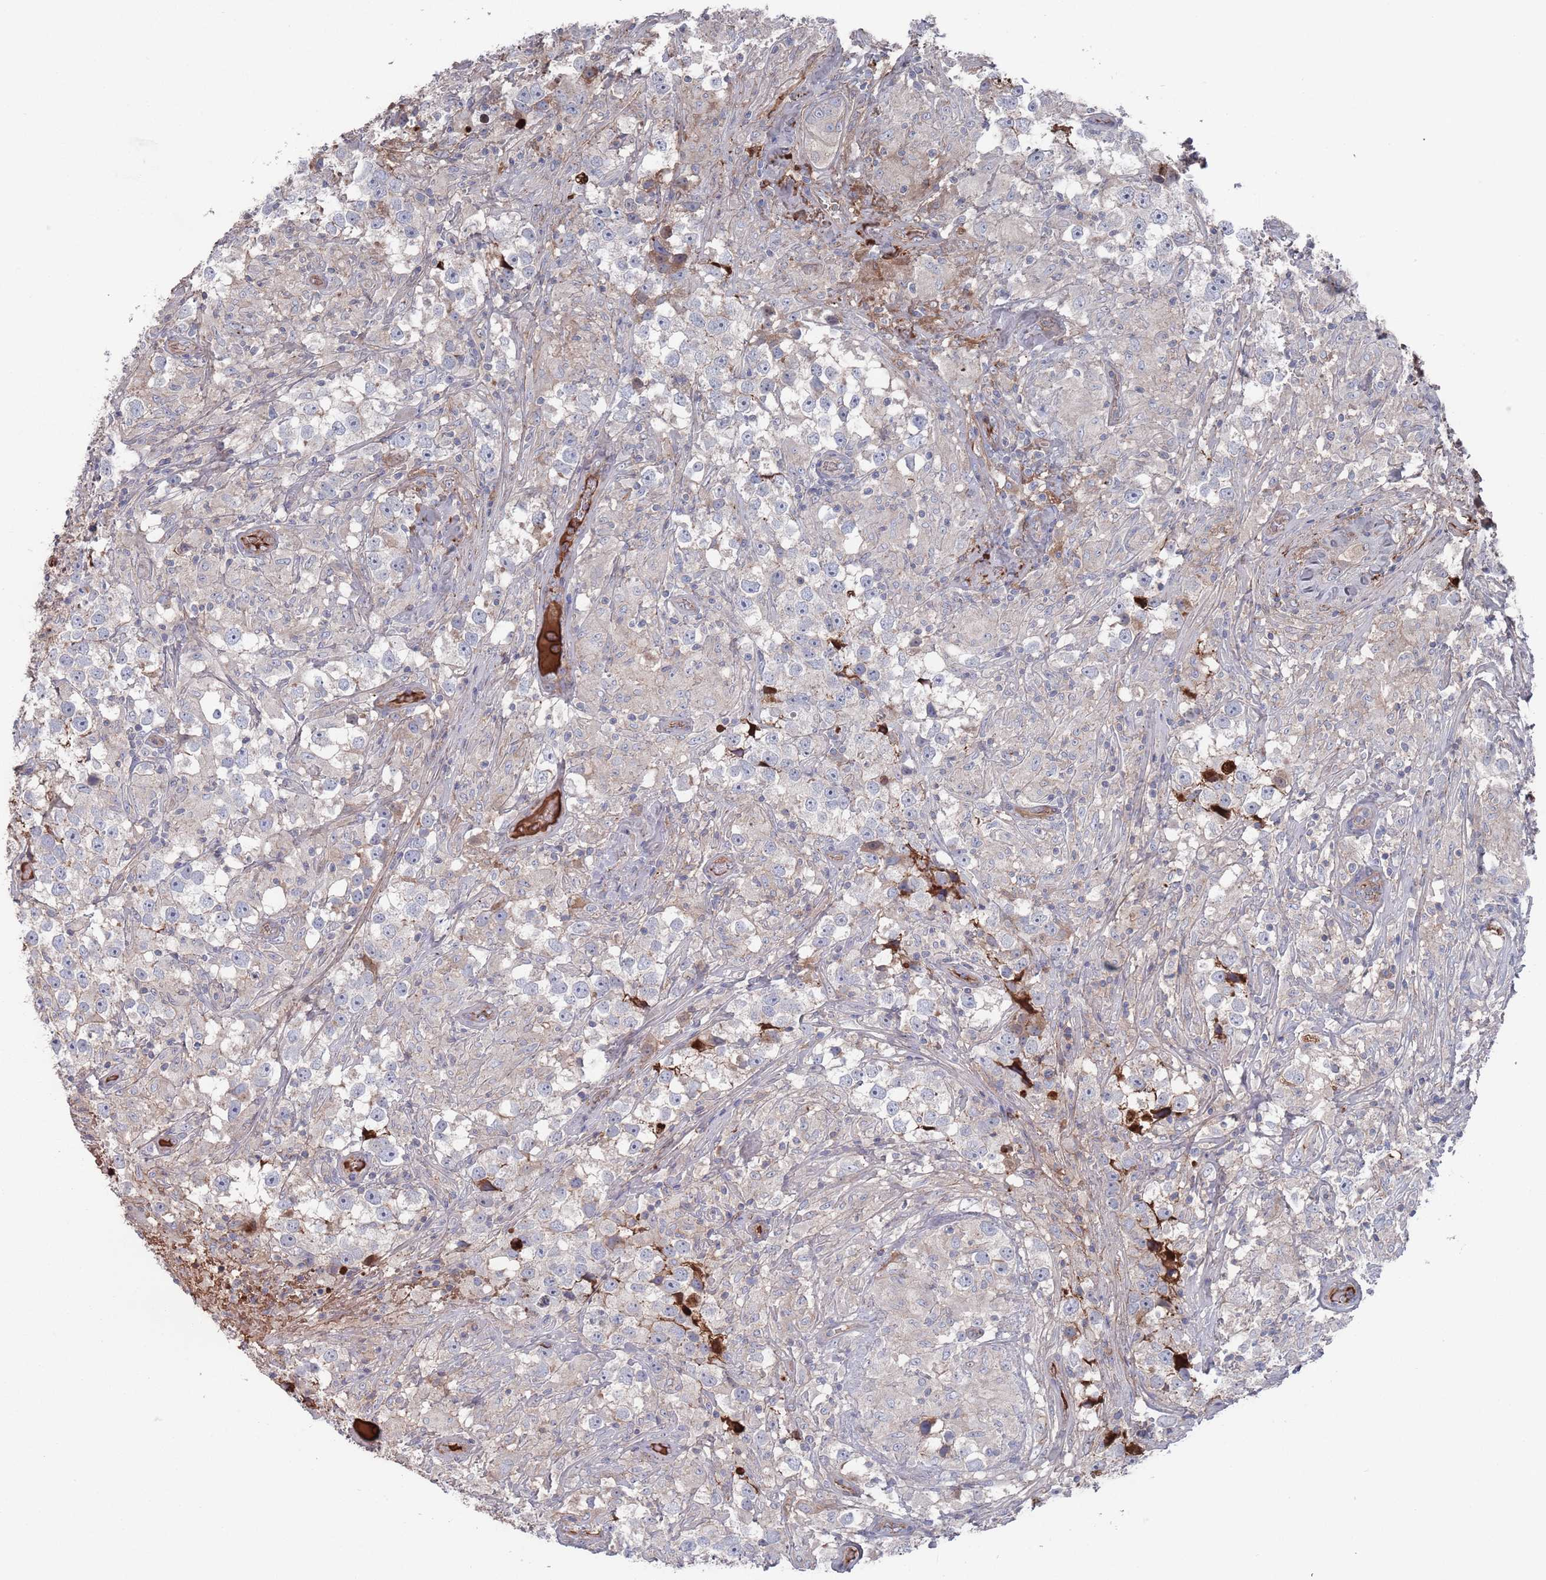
{"staining": {"intensity": "weak", "quantity": "<25%", "location": "cytoplasmic/membranous"}, "tissue": "testis cancer", "cell_type": "Tumor cells", "image_type": "cancer", "snomed": [{"axis": "morphology", "description": "Seminoma, NOS"}, {"axis": "topography", "description": "Testis"}], "caption": "Photomicrograph shows no significant protein expression in tumor cells of seminoma (testis).", "gene": "PLEKHA4", "patient": {"sex": "male", "age": 46}}